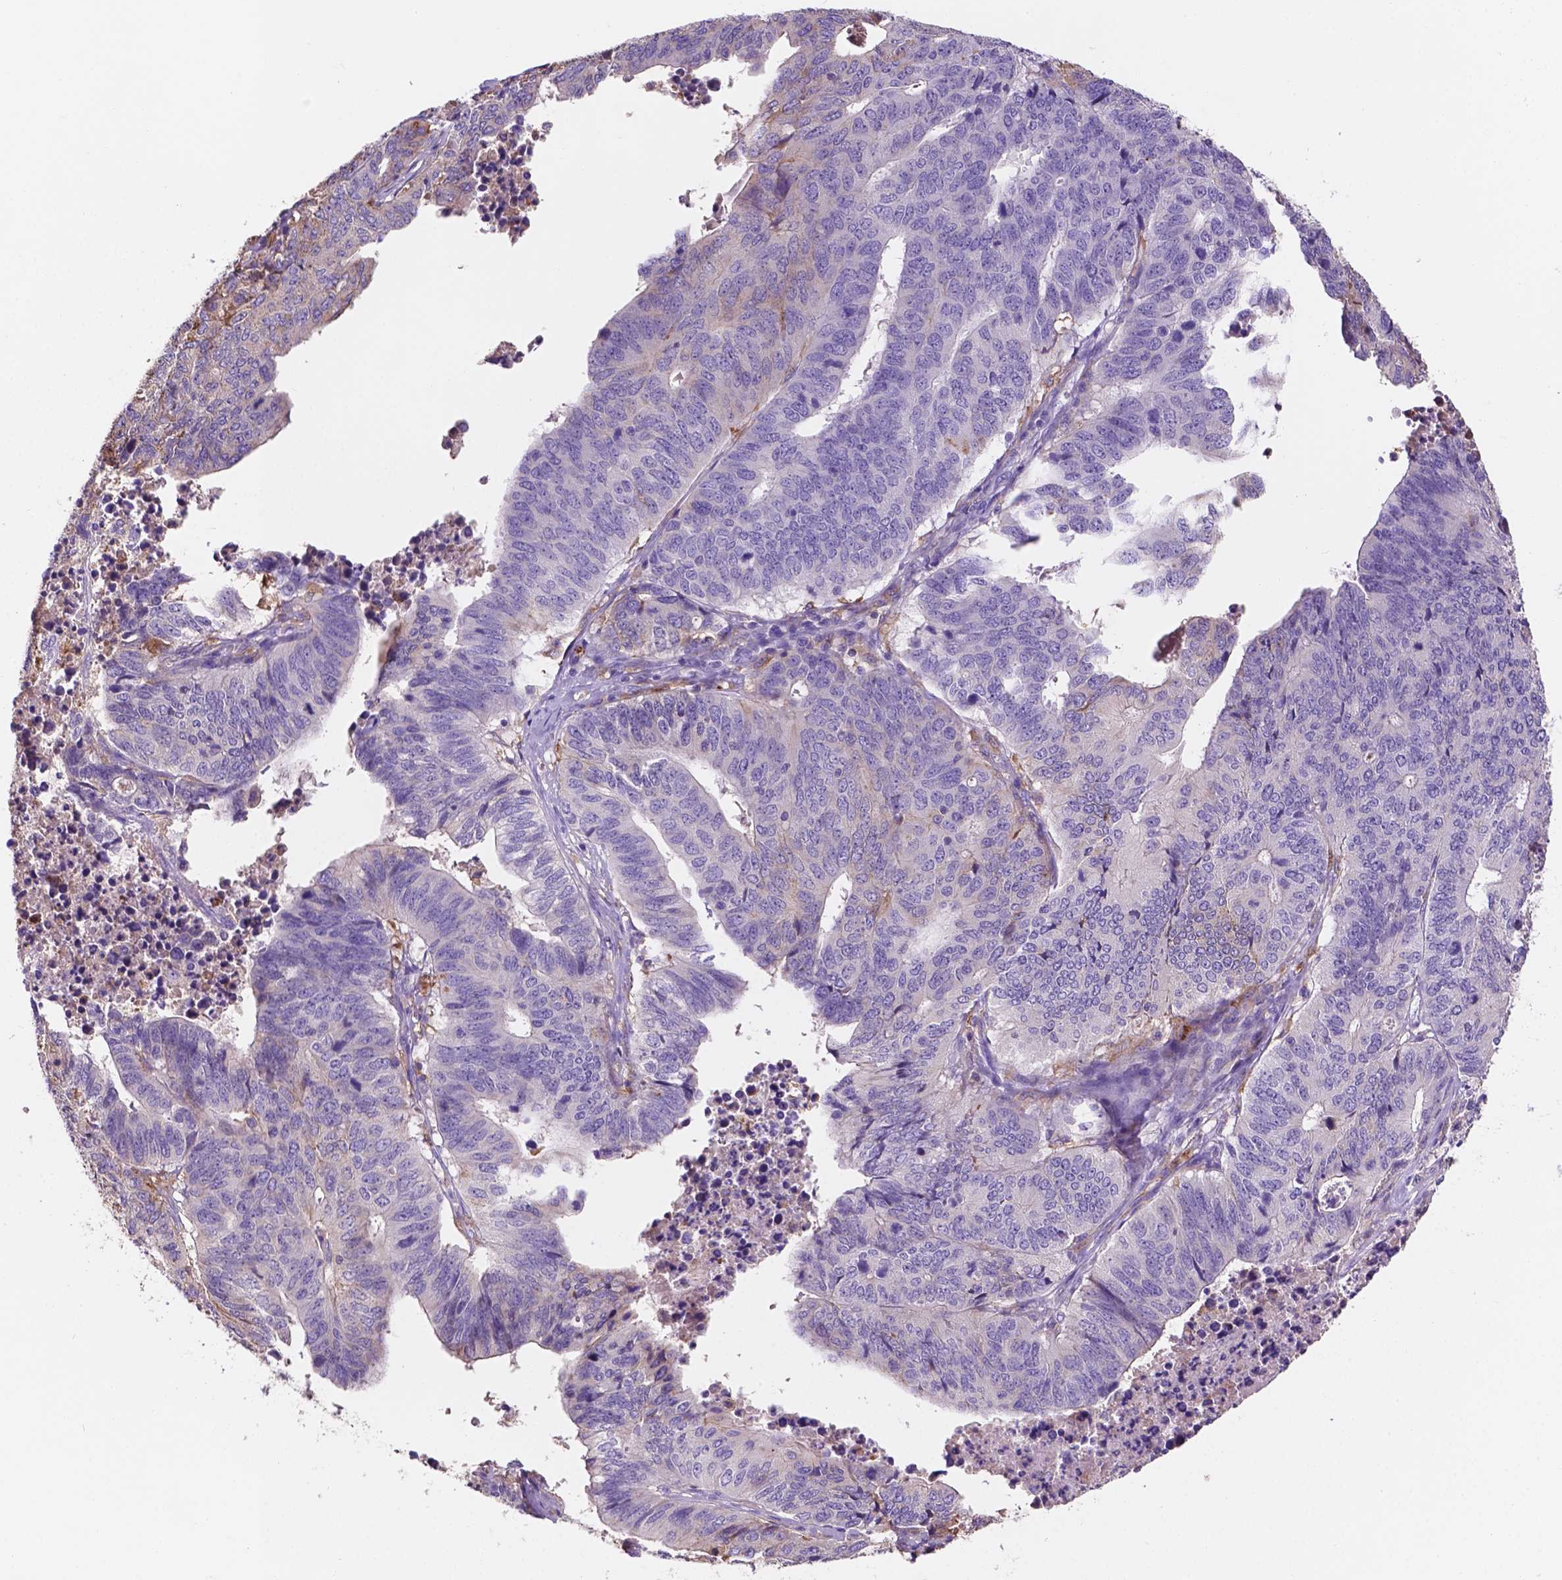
{"staining": {"intensity": "negative", "quantity": "none", "location": "none"}, "tissue": "stomach cancer", "cell_type": "Tumor cells", "image_type": "cancer", "snomed": [{"axis": "morphology", "description": "Adenocarcinoma, NOS"}, {"axis": "topography", "description": "Stomach, upper"}], "caption": "An image of human stomach adenocarcinoma is negative for staining in tumor cells.", "gene": "MKRN2OS", "patient": {"sex": "female", "age": 67}}